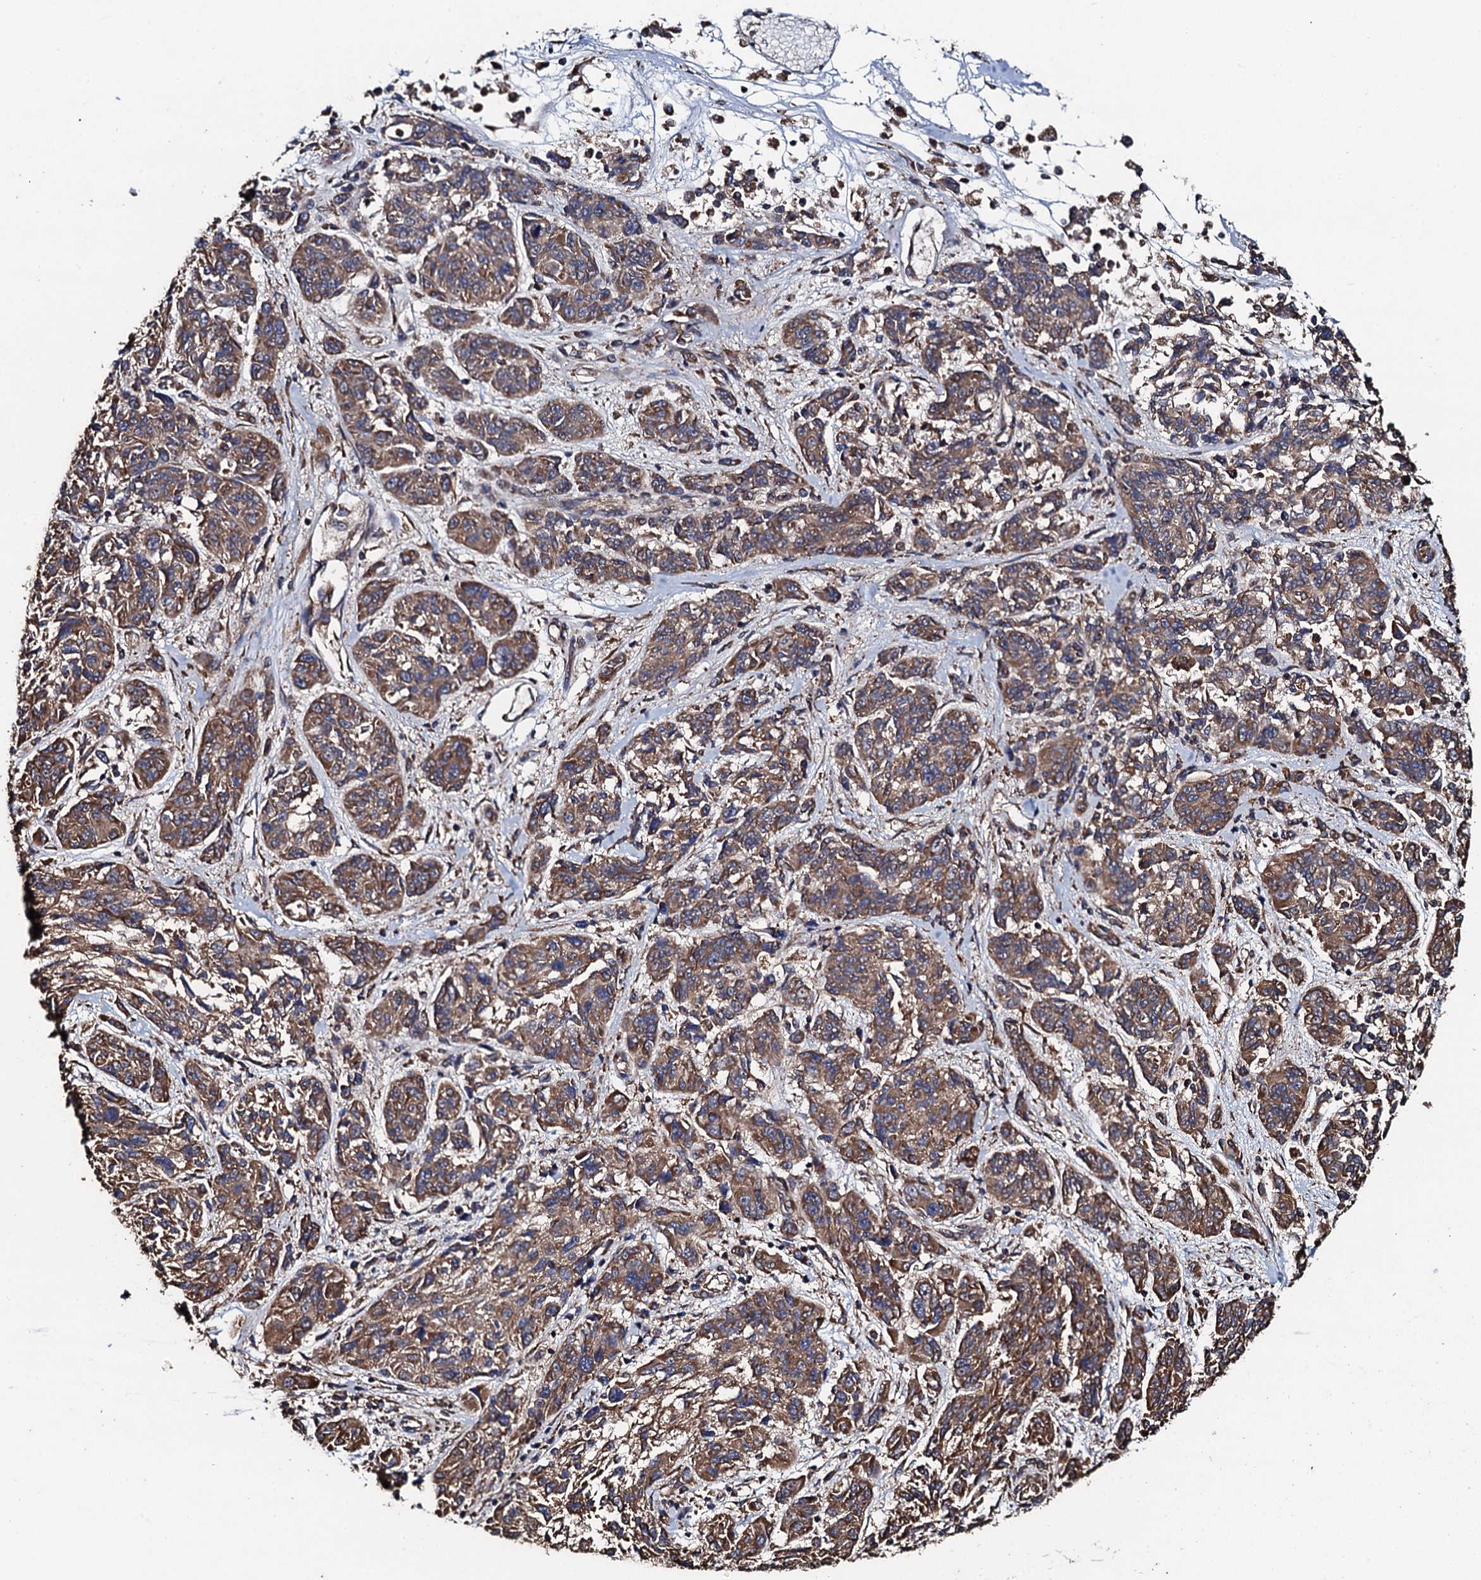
{"staining": {"intensity": "moderate", "quantity": ">75%", "location": "cytoplasmic/membranous"}, "tissue": "melanoma", "cell_type": "Tumor cells", "image_type": "cancer", "snomed": [{"axis": "morphology", "description": "Malignant melanoma, NOS"}, {"axis": "topography", "description": "Skin"}], "caption": "Human malignant melanoma stained for a protein (brown) reveals moderate cytoplasmic/membranous positive expression in approximately >75% of tumor cells.", "gene": "CKAP5", "patient": {"sex": "male", "age": 53}}